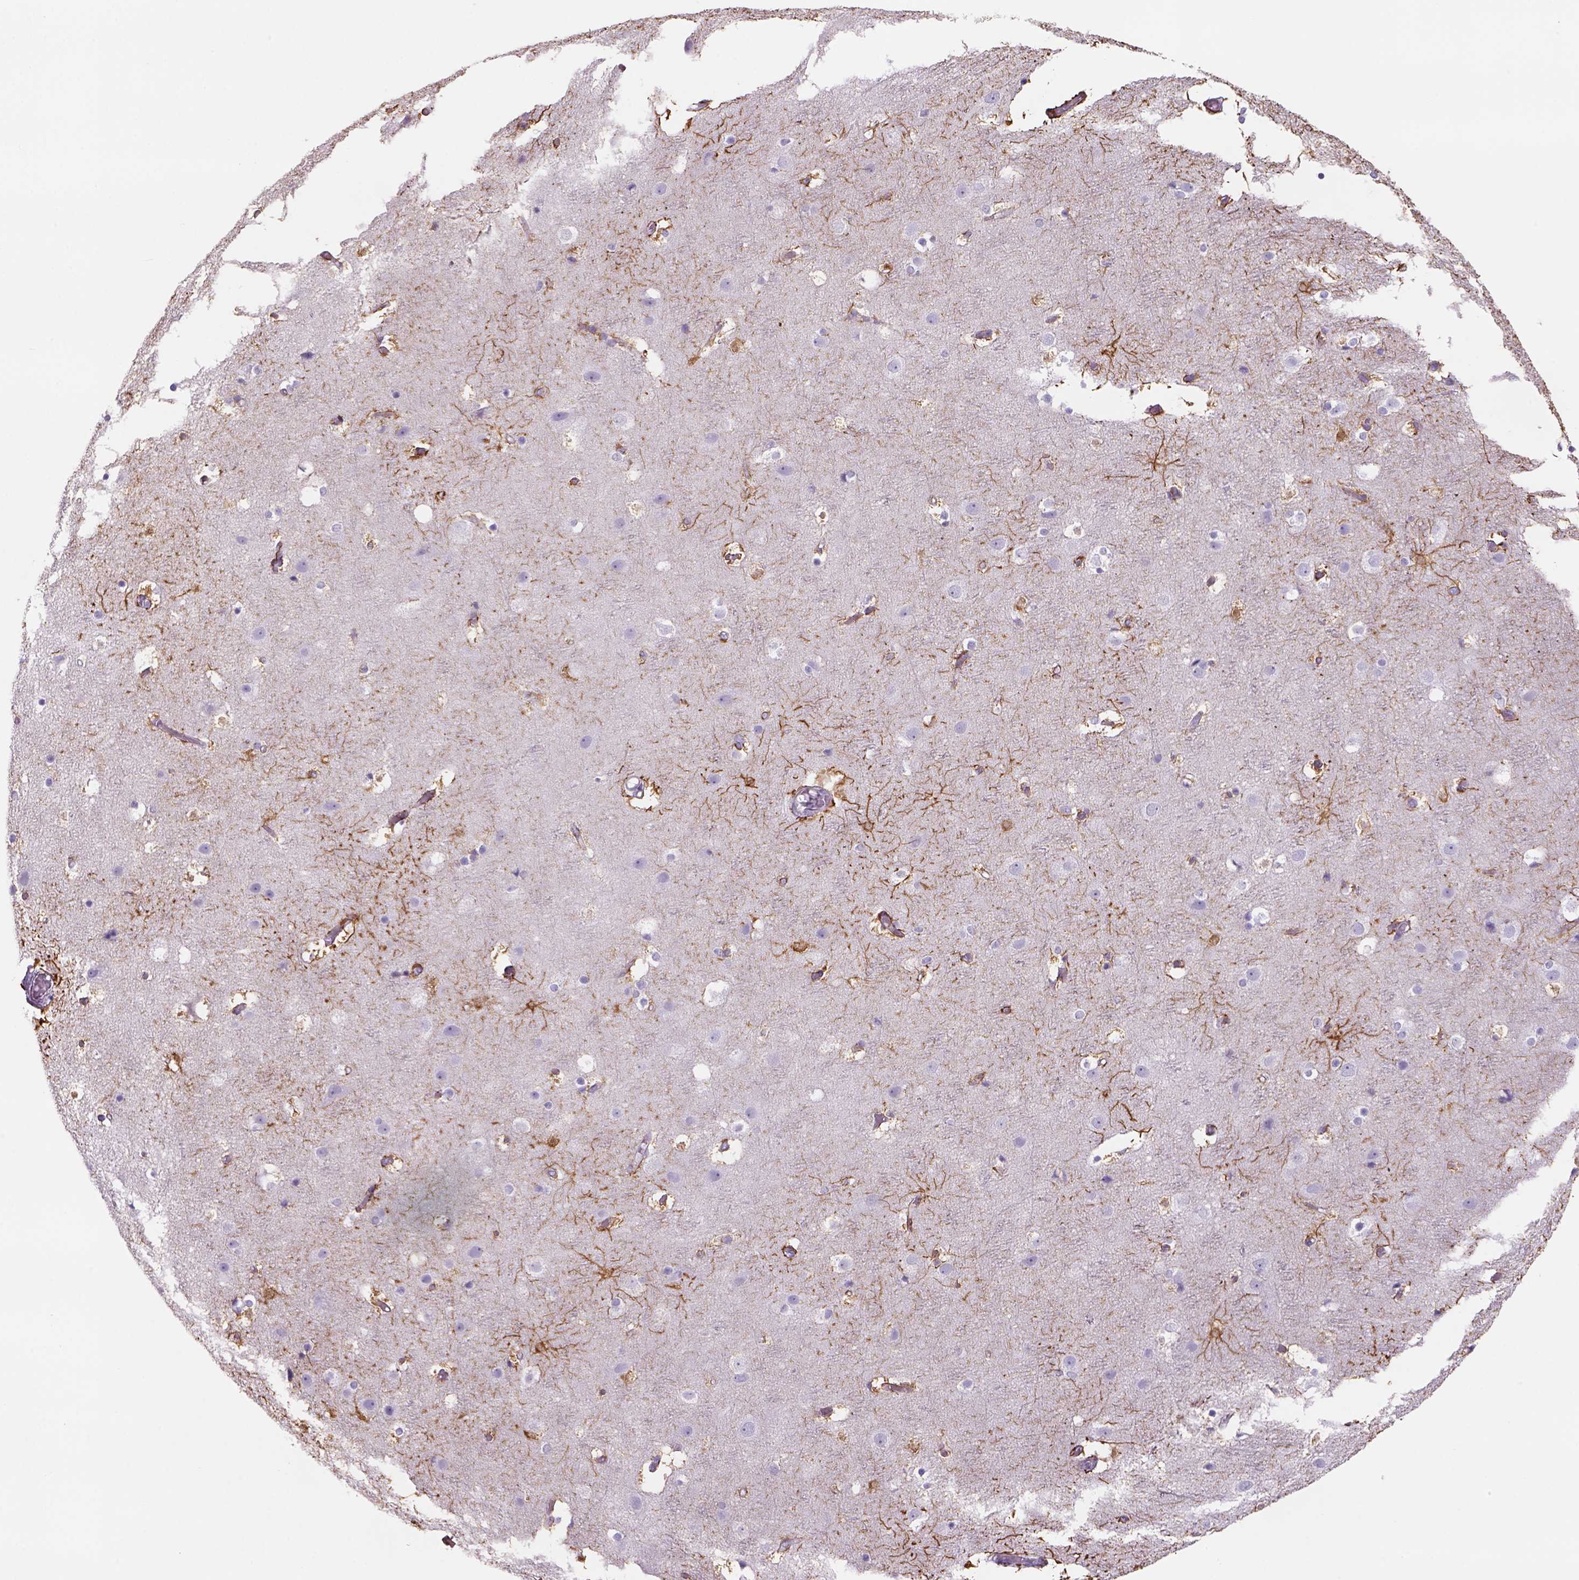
{"staining": {"intensity": "negative", "quantity": "none", "location": "none"}, "tissue": "cerebral cortex", "cell_type": "Endothelial cells", "image_type": "normal", "snomed": [{"axis": "morphology", "description": "Normal tissue, NOS"}, {"axis": "topography", "description": "Cerebral cortex"}], "caption": "This is an IHC image of unremarkable cerebral cortex. There is no expression in endothelial cells.", "gene": "TENM4", "patient": {"sex": "female", "age": 52}}